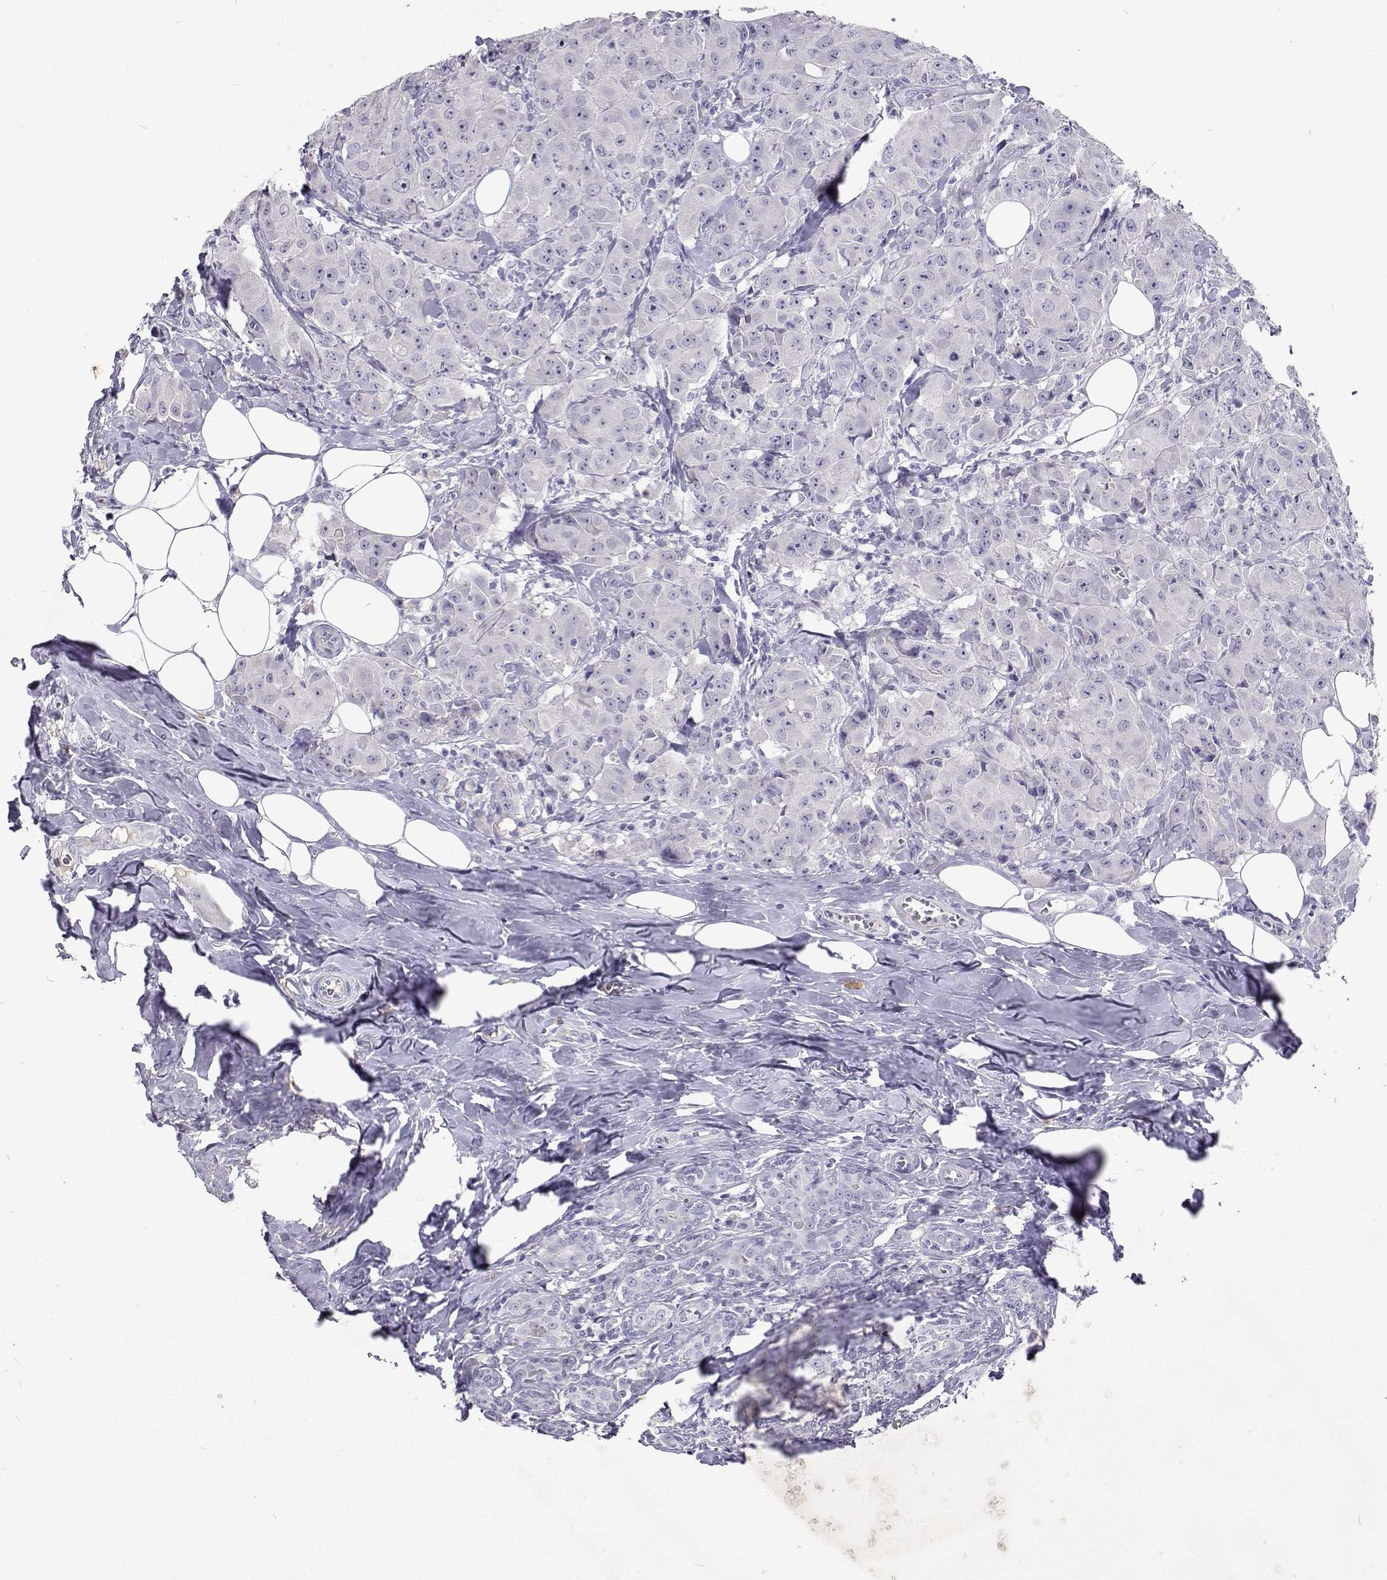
{"staining": {"intensity": "negative", "quantity": "none", "location": "none"}, "tissue": "breast cancer", "cell_type": "Tumor cells", "image_type": "cancer", "snomed": [{"axis": "morphology", "description": "Normal tissue, NOS"}, {"axis": "morphology", "description": "Duct carcinoma"}, {"axis": "topography", "description": "Breast"}], "caption": "High magnification brightfield microscopy of breast invasive ductal carcinoma stained with DAB (3,3'-diaminobenzidine) (brown) and counterstained with hematoxylin (blue): tumor cells show no significant expression.", "gene": "CFAP44", "patient": {"sex": "female", "age": 43}}